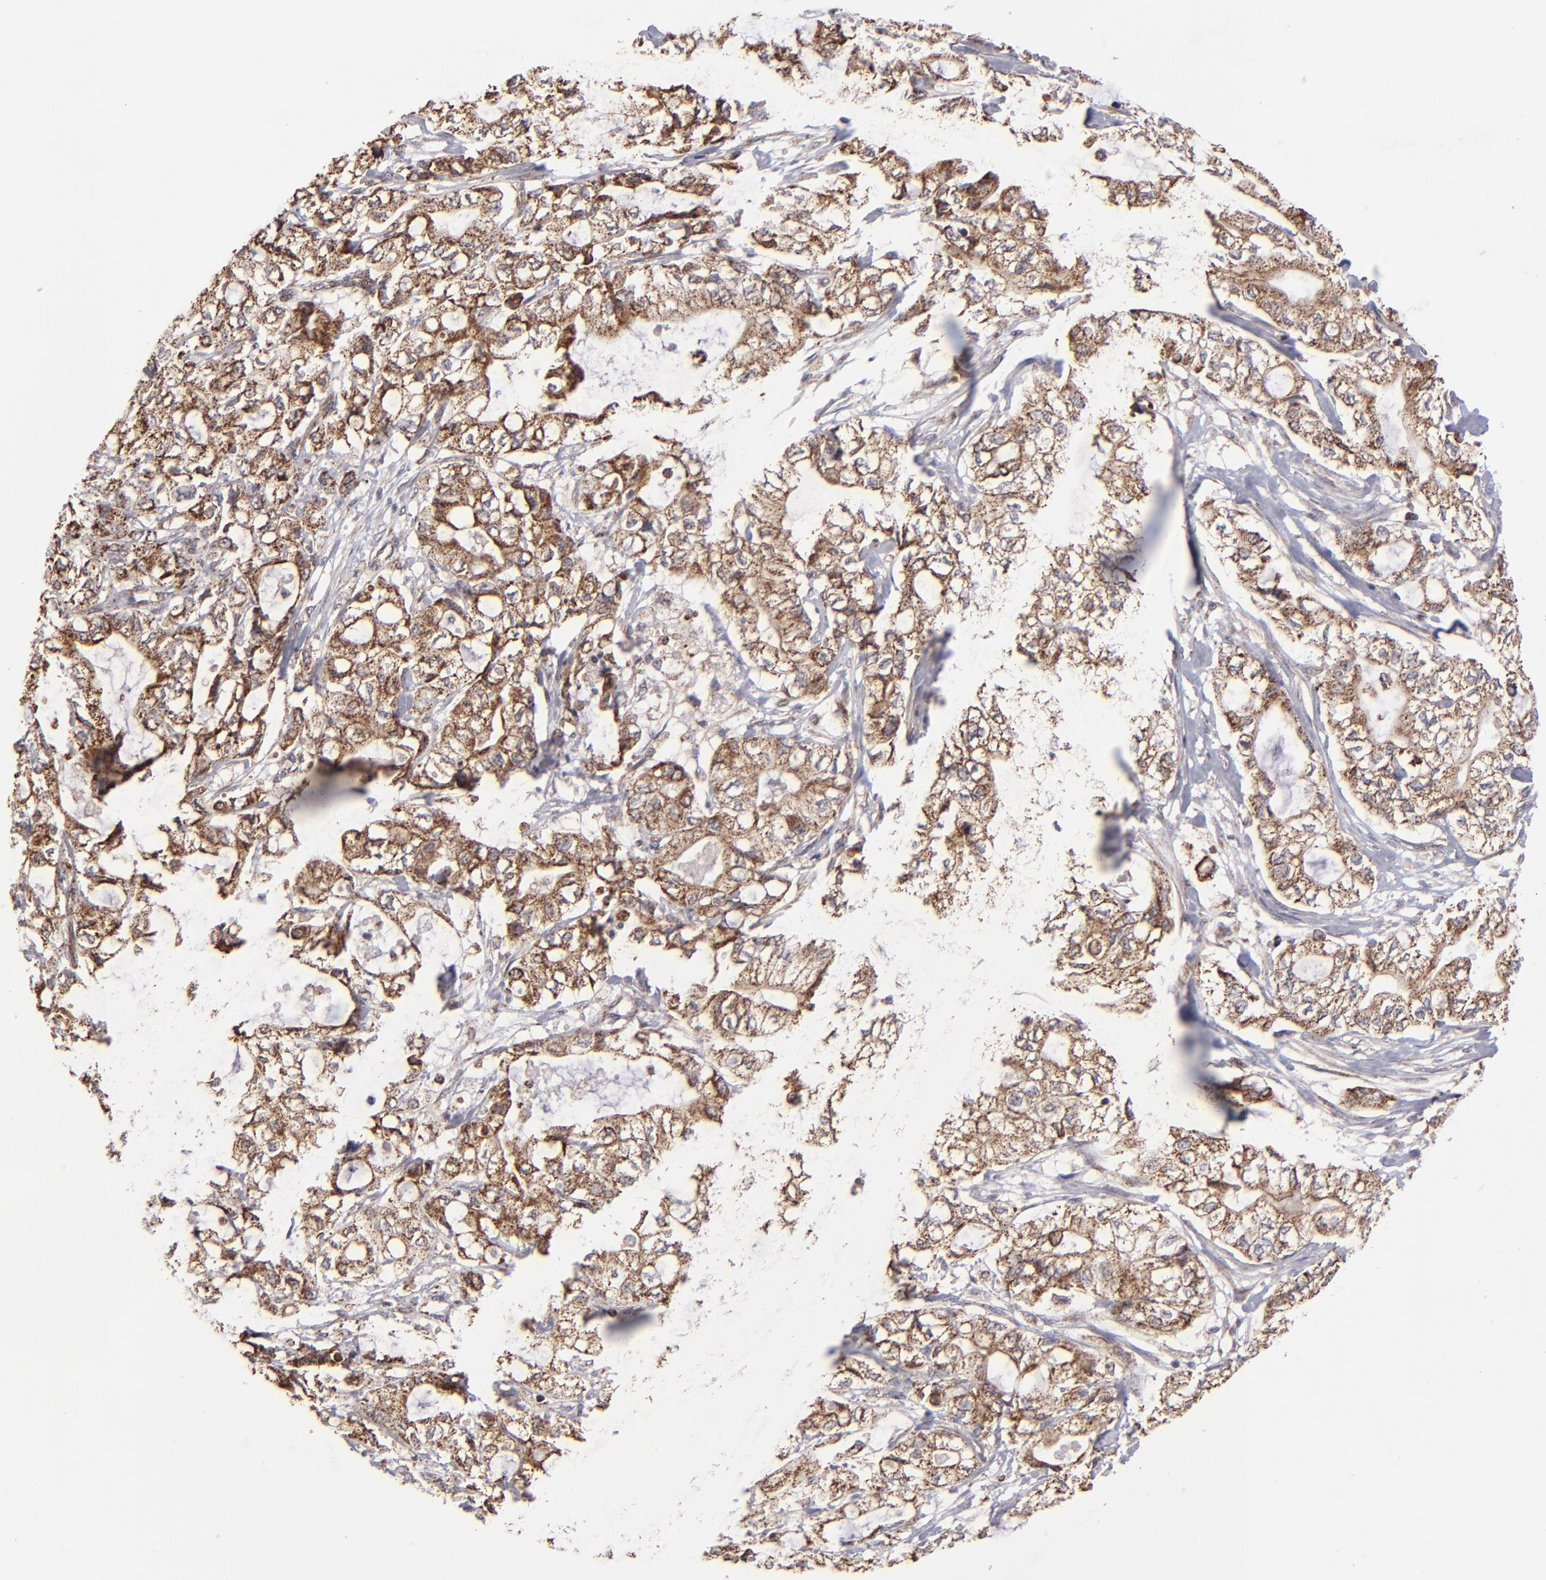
{"staining": {"intensity": "moderate", "quantity": ">75%", "location": "cytoplasmic/membranous"}, "tissue": "pancreatic cancer", "cell_type": "Tumor cells", "image_type": "cancer", "snomed": [{"axis": "morphology", "description": "Adenocarcinoma, NOS"}, {"axis": "topography", "description": "Pancreas"}], "caption": "This micrograph exhibits pancreatic adenocarcinoma stained with immunohistochemistry (IHC) to label a protein in brown. The cytoplasmic/membranous of tumor cells show moderate positivity for the protein. Nuclei are counter-stained blue.", "gene": "SLC15A1", "patient": {"sex": "male", "age": 79}}